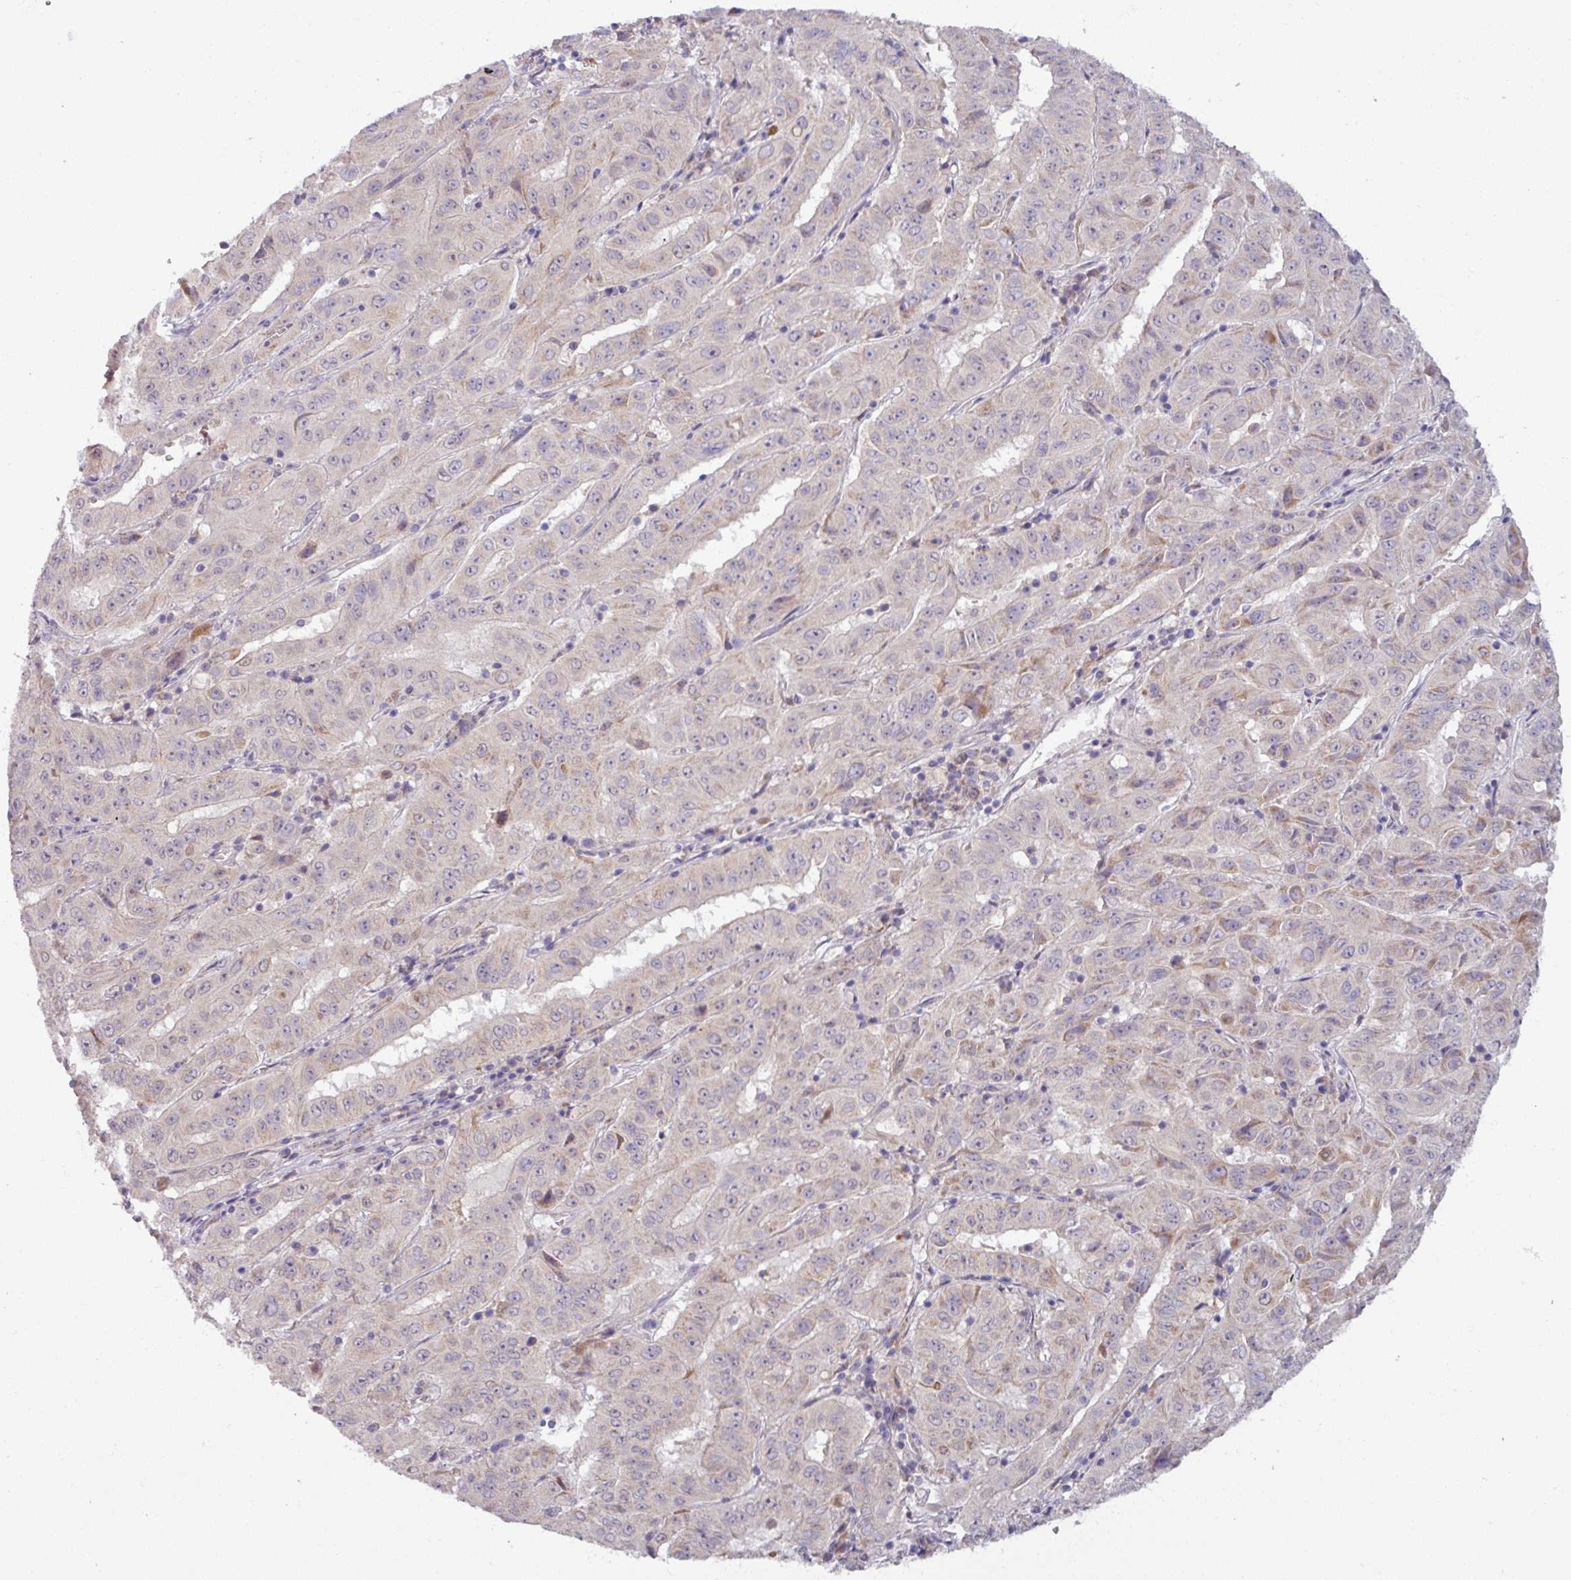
{"staining": {"intensity": "negative", "quantity": "none", "location": "none"}, "tissue": "pancreatic cancer", "cell_type": "Tumor cells", "image_type": "cancer", "snomed": [{"axis": "morphology", "description": "Adenocarcinoma, NOS"}, {"axis": "topography", "description": "Pancreas"}], "caption": "Tumor cells show no significant expression in adenocarcinoma (pancreatic).", "gene": "OGFOD3", "patient": {"sex": "male", "age": 63}}